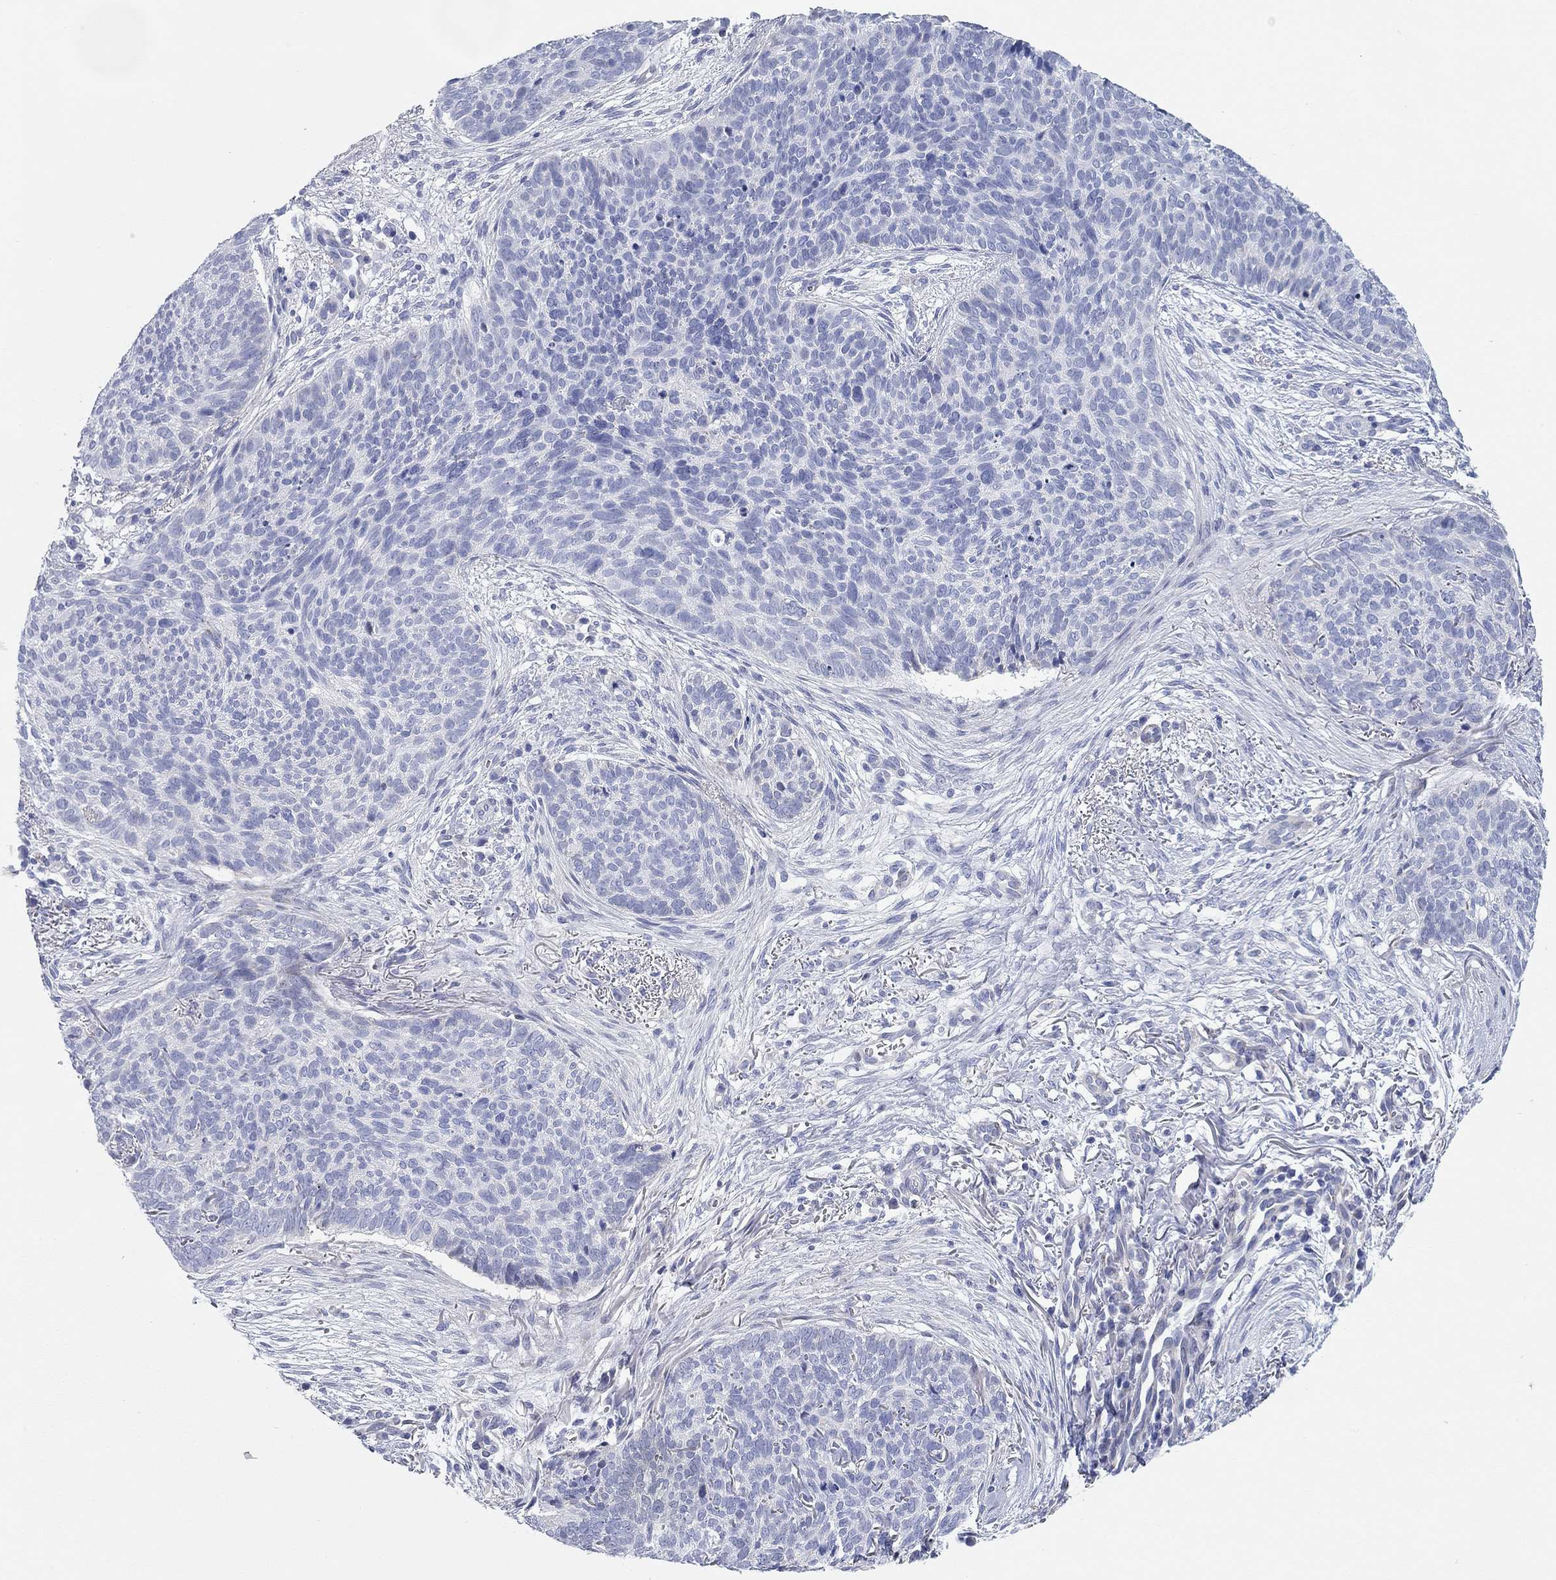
{"staining": {"intensity": "negative", "quantity": "none", "location": "none"}, "tissue": "skin cancer", "cell_type": "Tumor cells", "image_type": "cancer", "snomed": [{"axis": "morphology", "description": "Basal cell carcinoma"}, {"axis": "topography", "description": "Skin"}], "caption": "The immunohistochemistry image has no significant staining in tumor cells of skin cancer (basal cell carcinoma) tissue.", "gene": "CHI3L2", "patient": {"sex": "male", "age": 64}}